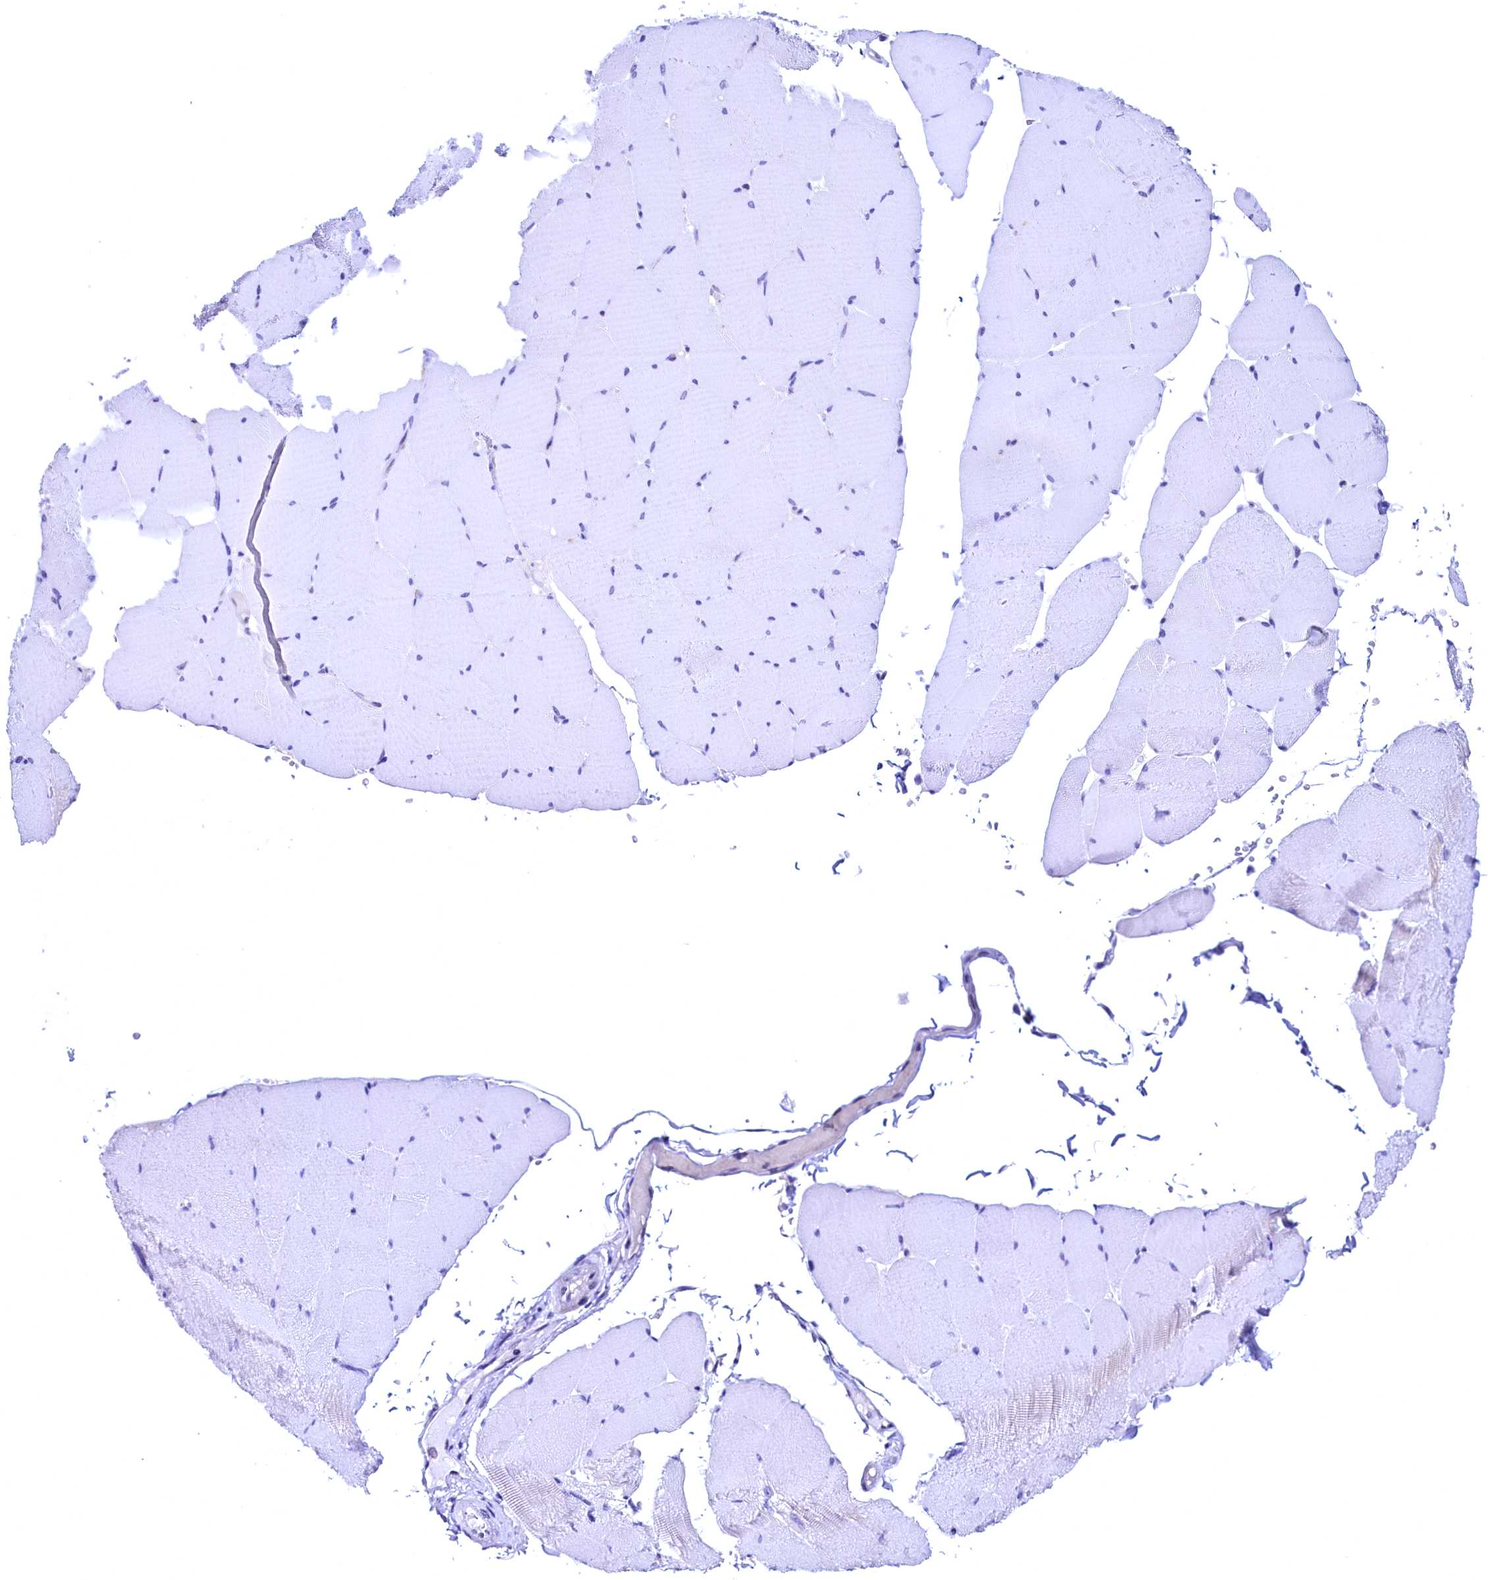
{"staining": {"intensity": "negative", "quantity": "none", "location": "none"}, "tissue": "skeletal muscle", "cell_type": "Myocytes", "image_type": "normal", "snomed": [{"axis": "morphology", "description": "Normal tissue, NOS"}, {"axis": "topography", "description": "Skeletal muscle"}, {"axis": "topography", "description": "Head-Neck"}], "caption": "IHC photomicrograph of benign skeletal muscle: skeletal muscle stained with DAB demonstrates no significant protein positivity in myocytes.", "gene": "FLYWCH2", "patient": {"sex": "male", "age": 66}}